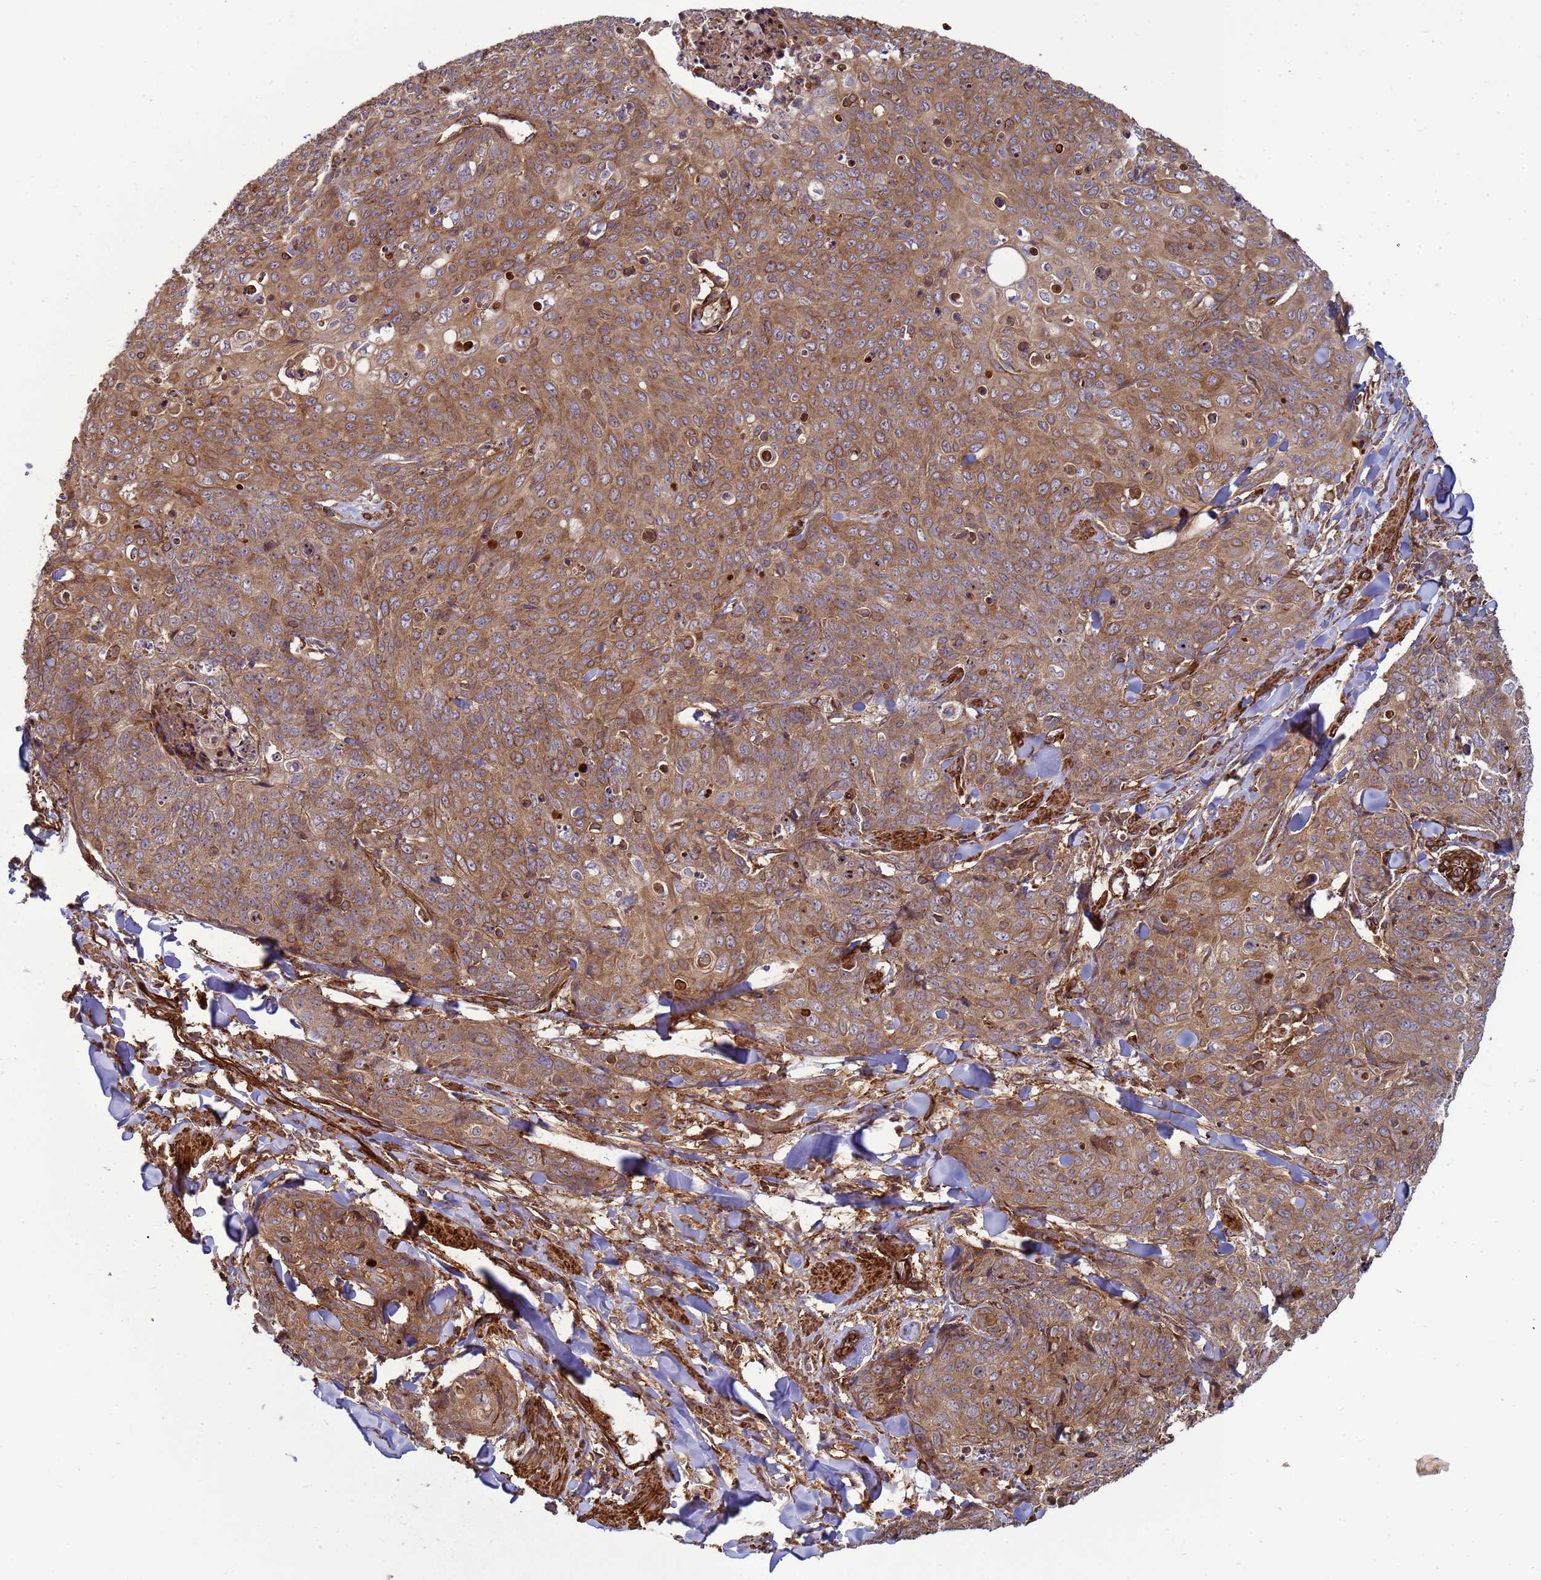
{"staining": {"intensity": "moderate", "quantity": ">75%", "location": "cytoplasmic/membranous"}, "tissue": "skin cancer", "cell_type": "Tumor cells", "image_type": "cancer", "snomed": [{"axis": "morphology", "description": "Squamous cell carcinoma, NOS"}, {"axis": "topography", "description": "Skin"}, {"axis": "topography", "description": "Vulva"}], "caption": "A high-resolution histopathology image shows IHC staining of skin squamous cell carcinoma, which shows moderate cytoplasmic/membranous expression in approximately >75% of tumor cells.", "gene": "CNOT1", "patient": {"sex": "female", "age": 85}}